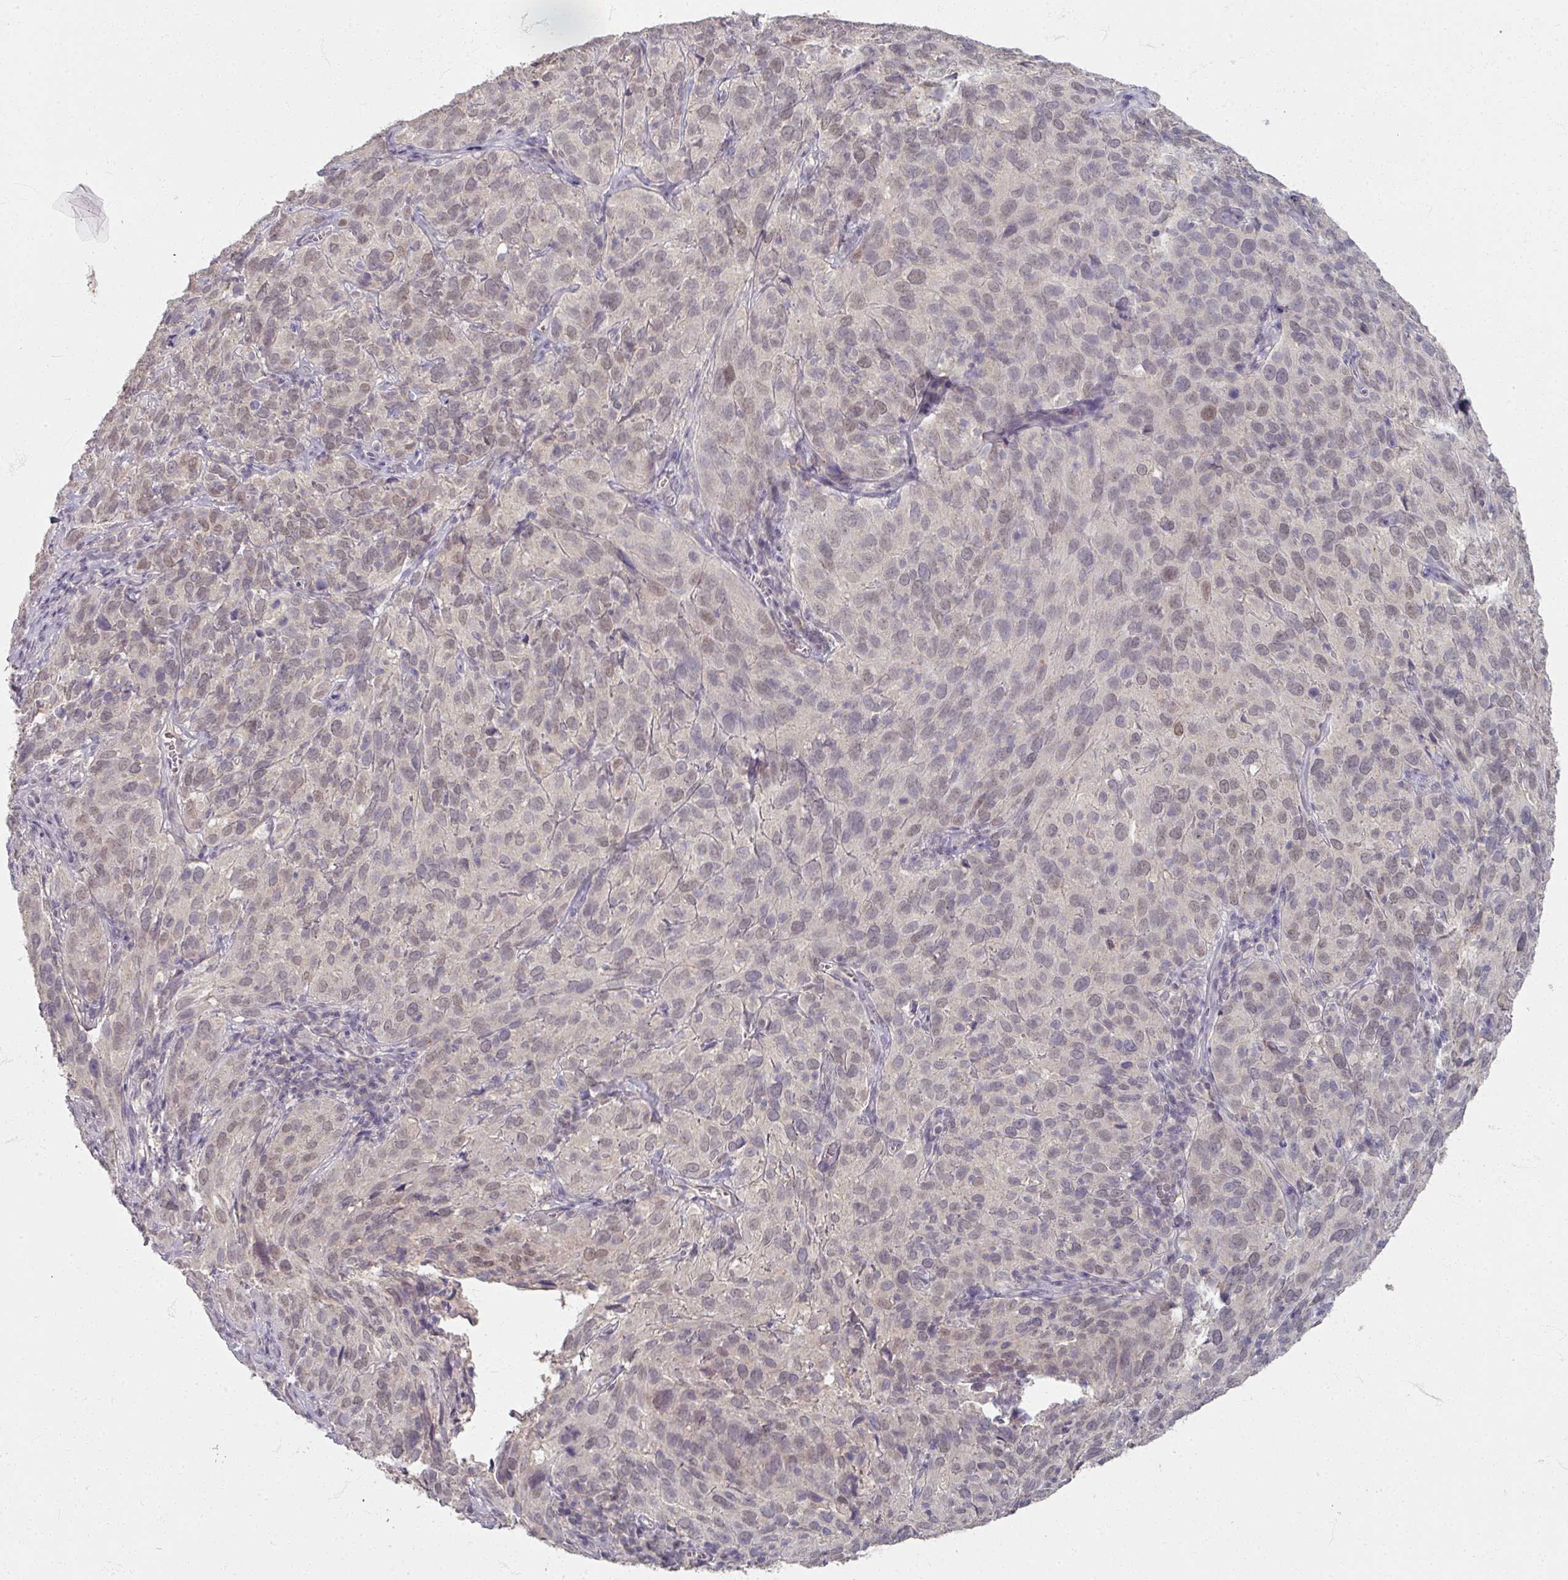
{"staining": {"intensity": "negative", "quantity": "none", "location": "none"}, "tissue": "cervical cancer", "cell_type": "Tumor cells", "image_type": "cancer", "snomed": [{"axis": "morphology", "description": "Squamous cell carcinoma, NOS"}, {"axis": "topography", "description": "Cervix"}], "caption": "Immunohistochemistry micrograph of human cervical cancer stained for a protein (brown), which reveals no expression in tumor cells.", "gene": "SOX11", "patient": {"sex": "female", "age": 51}}